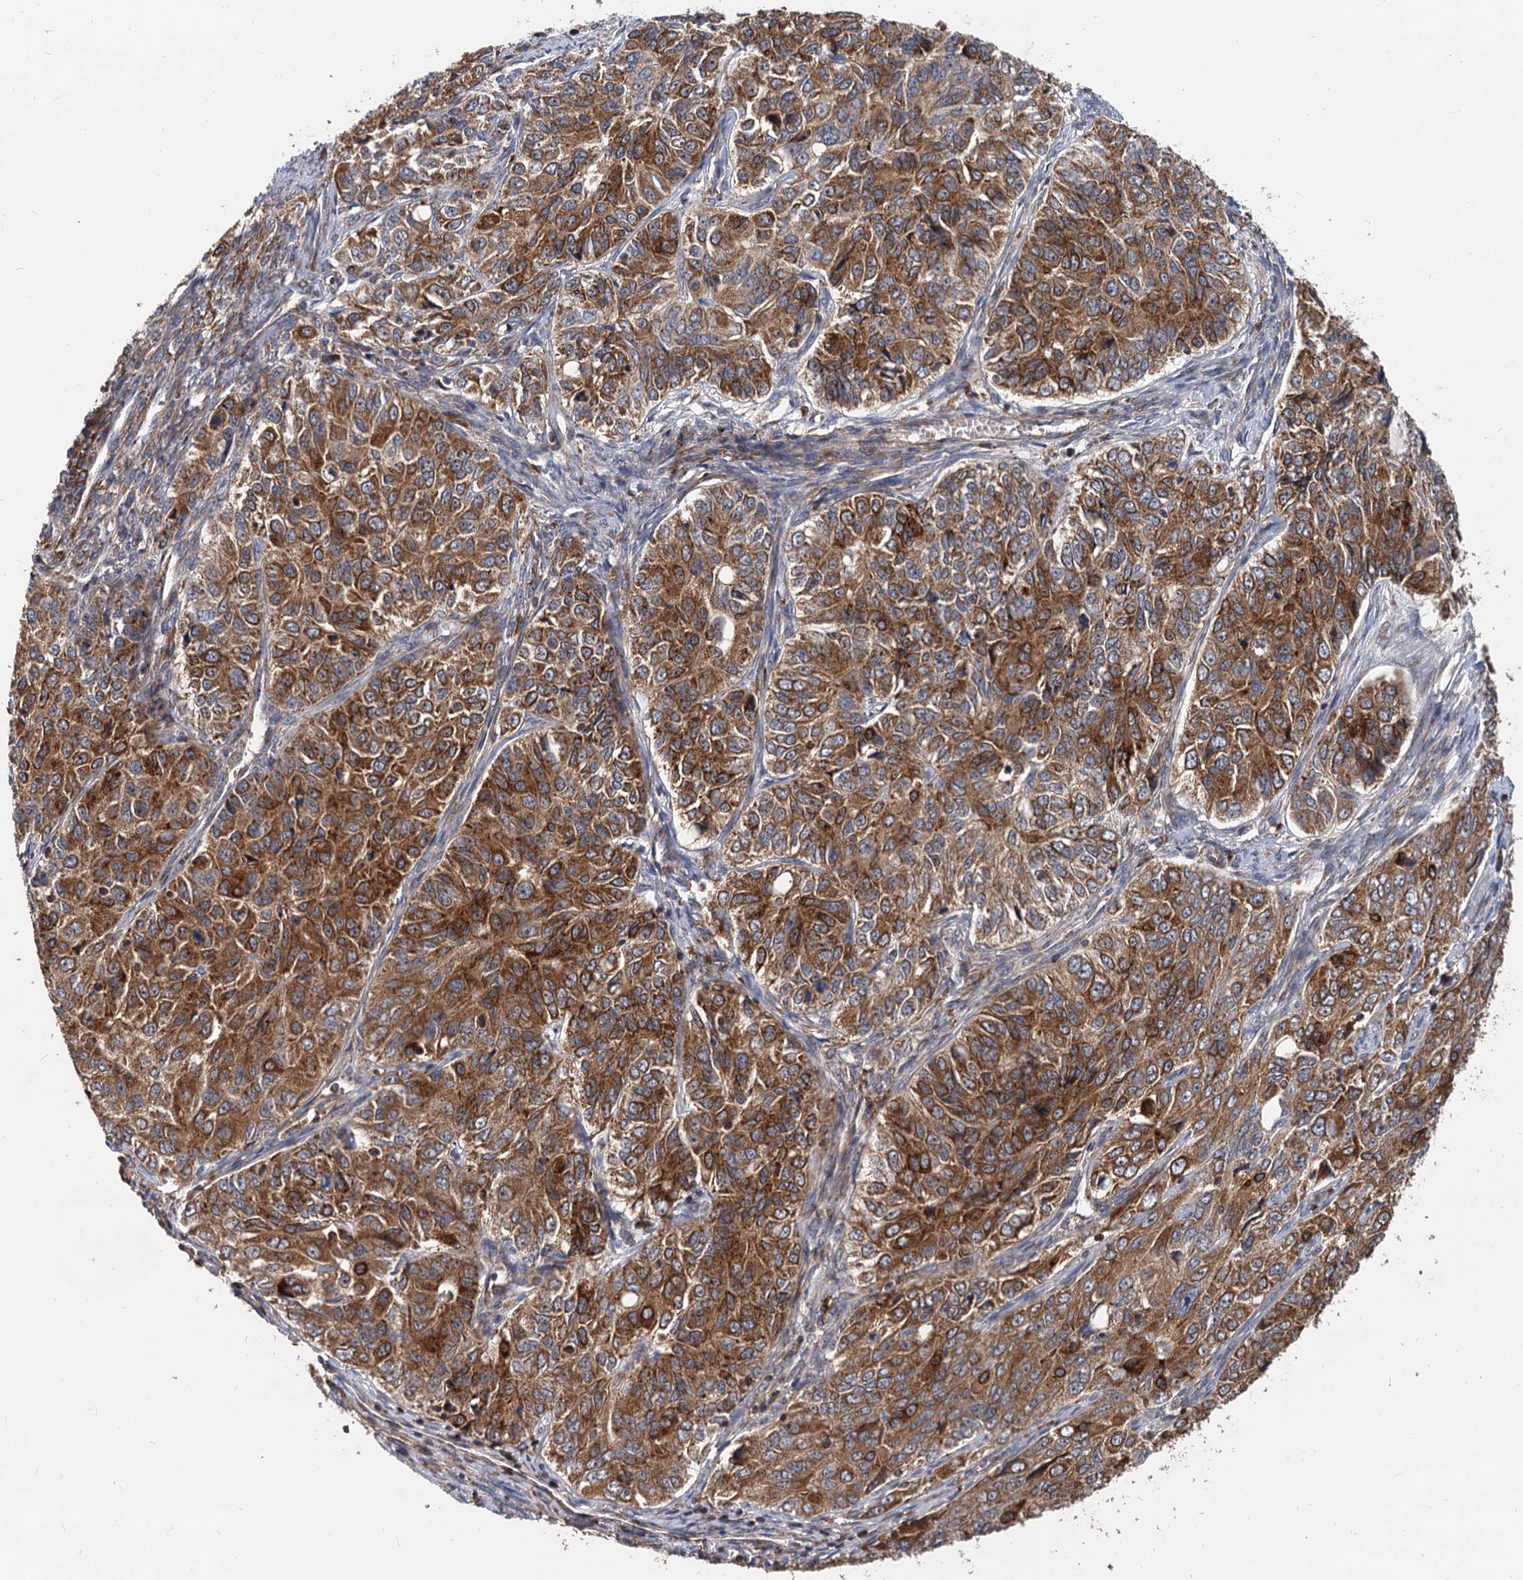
{"staining": {"intensity": "strong", "quantity": ">75%", "location": "cytoplasmic/membranous"}, "tissue": "ovarian cancer", "cell_type": "Tumor cells", "image_type": "cancer", "snomed": [{"axis": "morphology", "description": "Carcinoma, endometroid"}, {"axis": "topography", "description": "Ovary"}], "caption": "Immunohistochemistry (IHC) of human ovarian endometroid carcinoma shows high levels of strong cytoplasmic/membranous staining in about >75% of tumor cells.", "gene": "STIM1", "patient": {"sex": "female", "age": 51}}